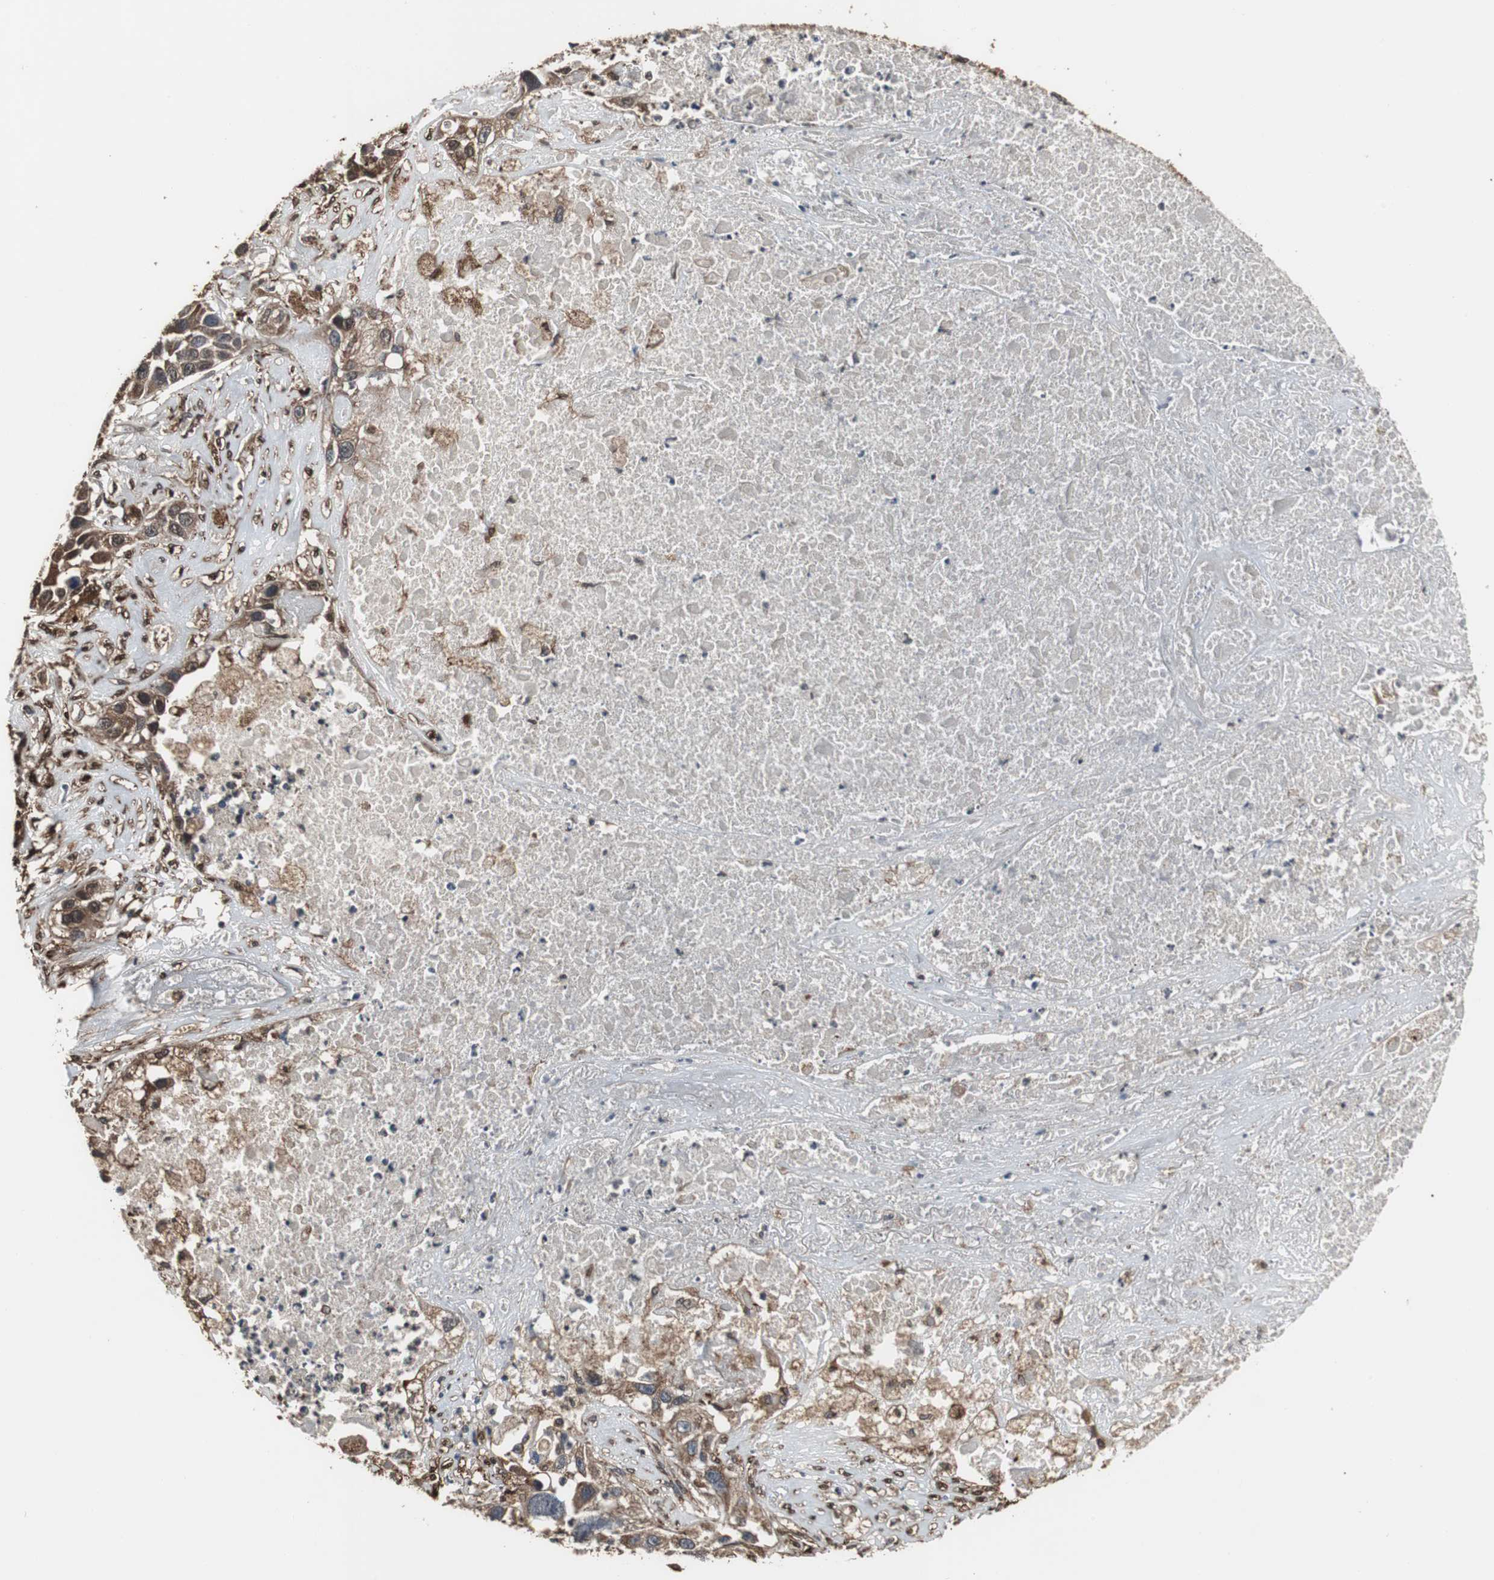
{"staining": {"intensity": "moderate", "quantity": ">75%", "location": "cytoplasmic/membranous"}, "tissue": "lung cancer", "cell_type": "Tumor cells", "image_type": "cancer", "snomed": [{"axis": "morphology", "description": "Squamous cell carcinoma, NOS"}, {"axis": "topography", "description": "Lung"}], "caption": "Moderate cytoplasmic/membranous staining is seen in approximately >75% of tumor cells in squamous cell carcinoma (lung).", "gene": "ZSCAN22", "patient": {"sex": "male", "age": 71}}